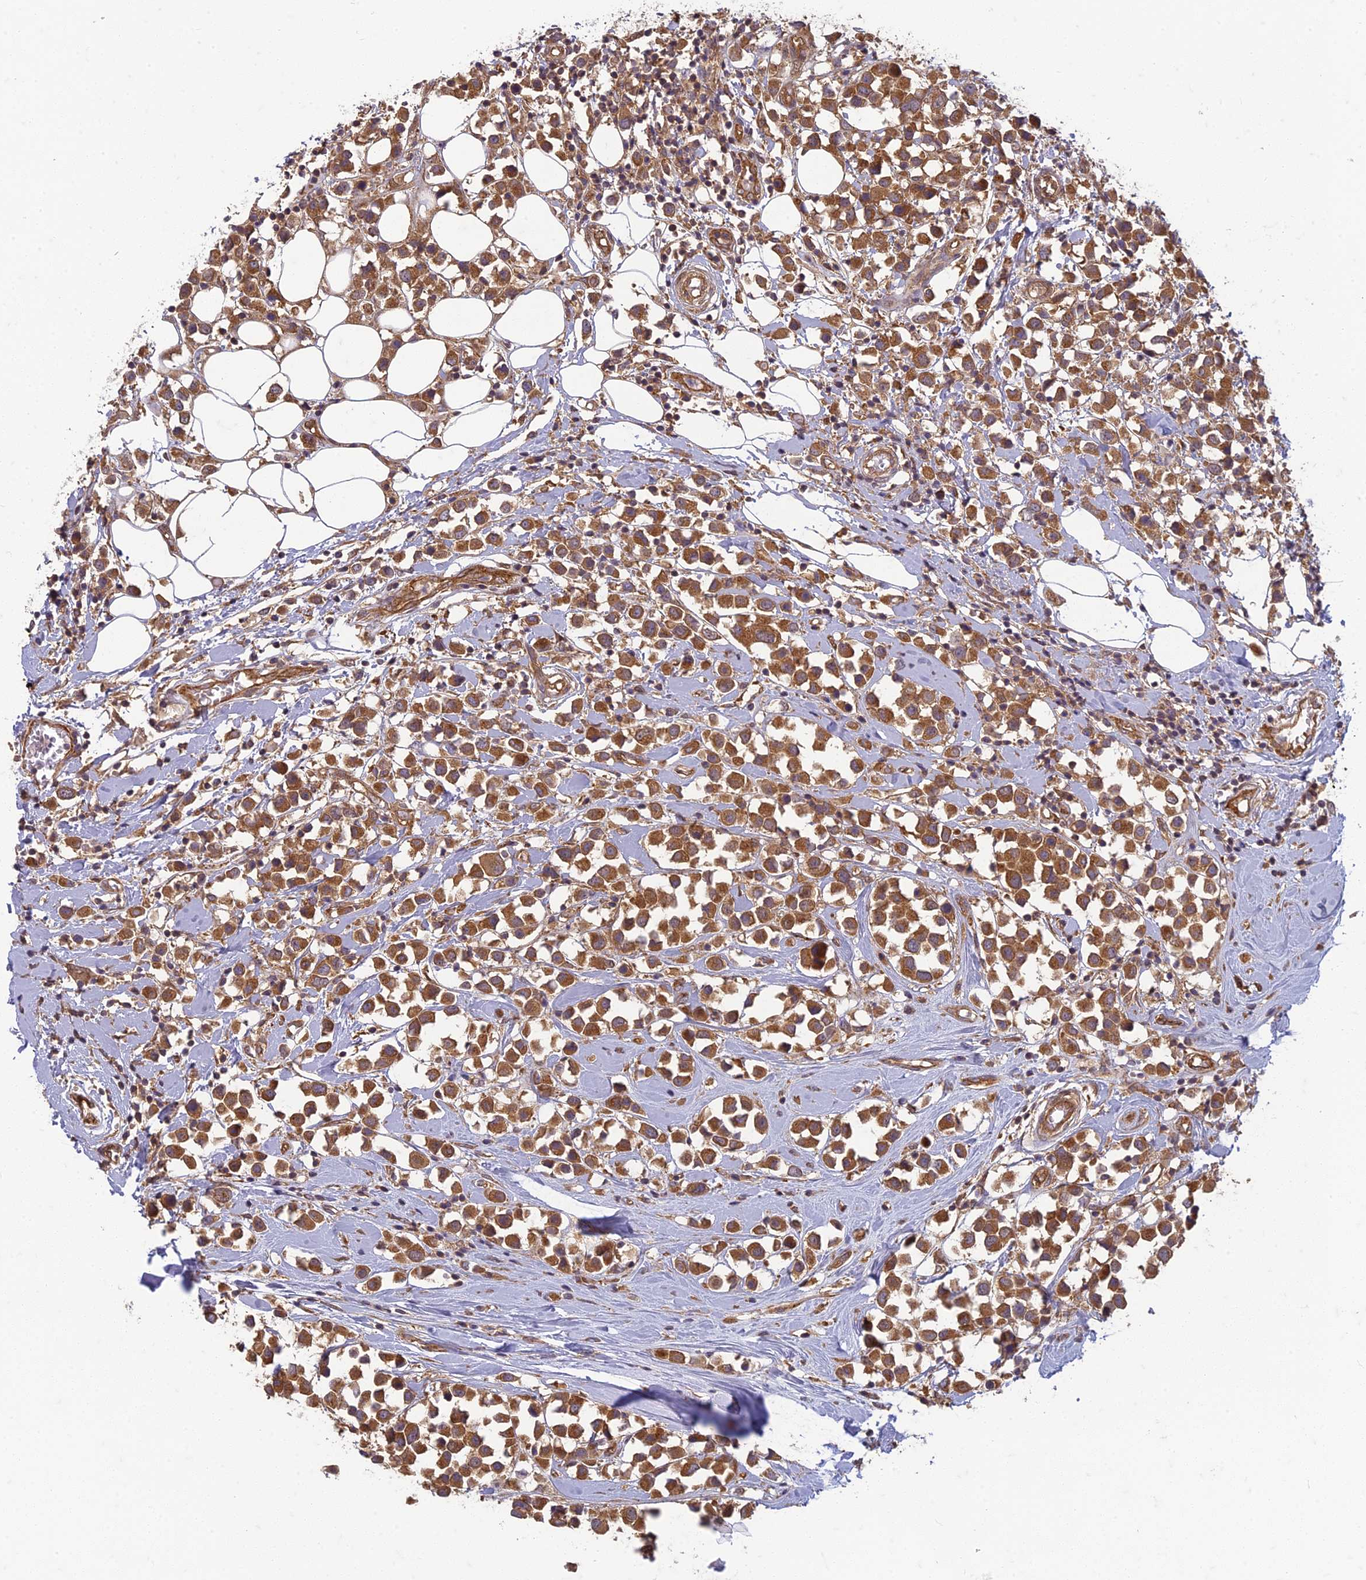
{"staining": {"intensity": "strong", "quantity": ">75%", "location": "cytoplasmic/membranous"}, "tissue": "breast cancer", "cell_type": "Tumor cells", "image_type": "cancer", "snomed": [{"axis": "morphology", "description": "Duct carcinoma"}, {"axis": "topography", "description": "Breast"}], "caption": "DAB (3,3'-diaminobenzidine) immunohistochemical staining of infiltrating ductal carcinoma (breast) shows strong cytoplasmic/membranous protein staining in approximately >75% of tumor cells.", "gene": "TCF25", "patient": {"sex": "female", "age": 61}}